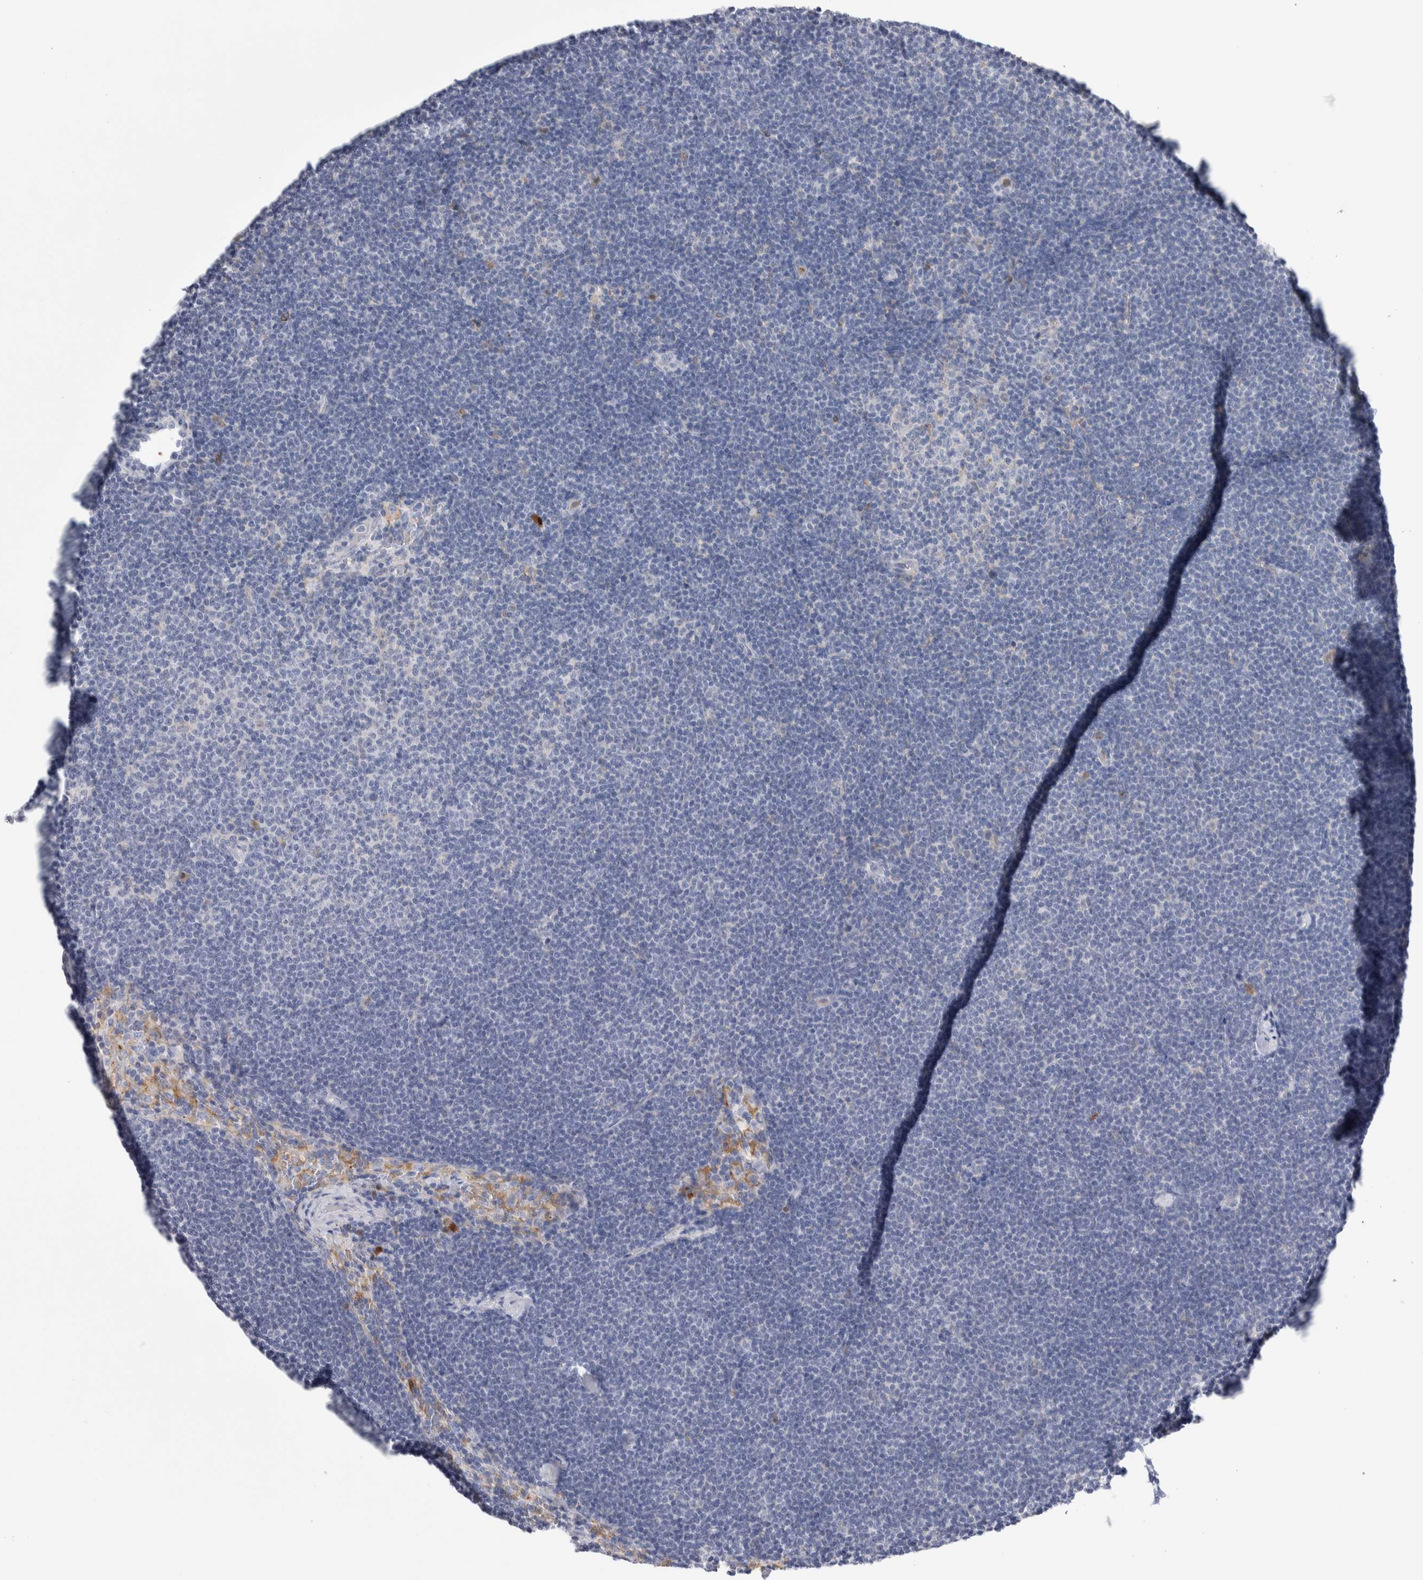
{"staining": {"intensity": "negative", "quantity": "none", "location": "none"}, "tissue": "lymphoma", "cell_type": "Tumor cells", "image_type": "cancer", "snomed": [{"axis": "morphology", "description": "Malignant lymphoma, non-Hodgkin's type, Low grade"}, {"axis": "topography", "description": "Lymph node"}], "caption": "Tumor cells show no significant protein staining in lymphoma.", "gene": "LURAP1L", "patient": {"sex": "female", "age": 53}}